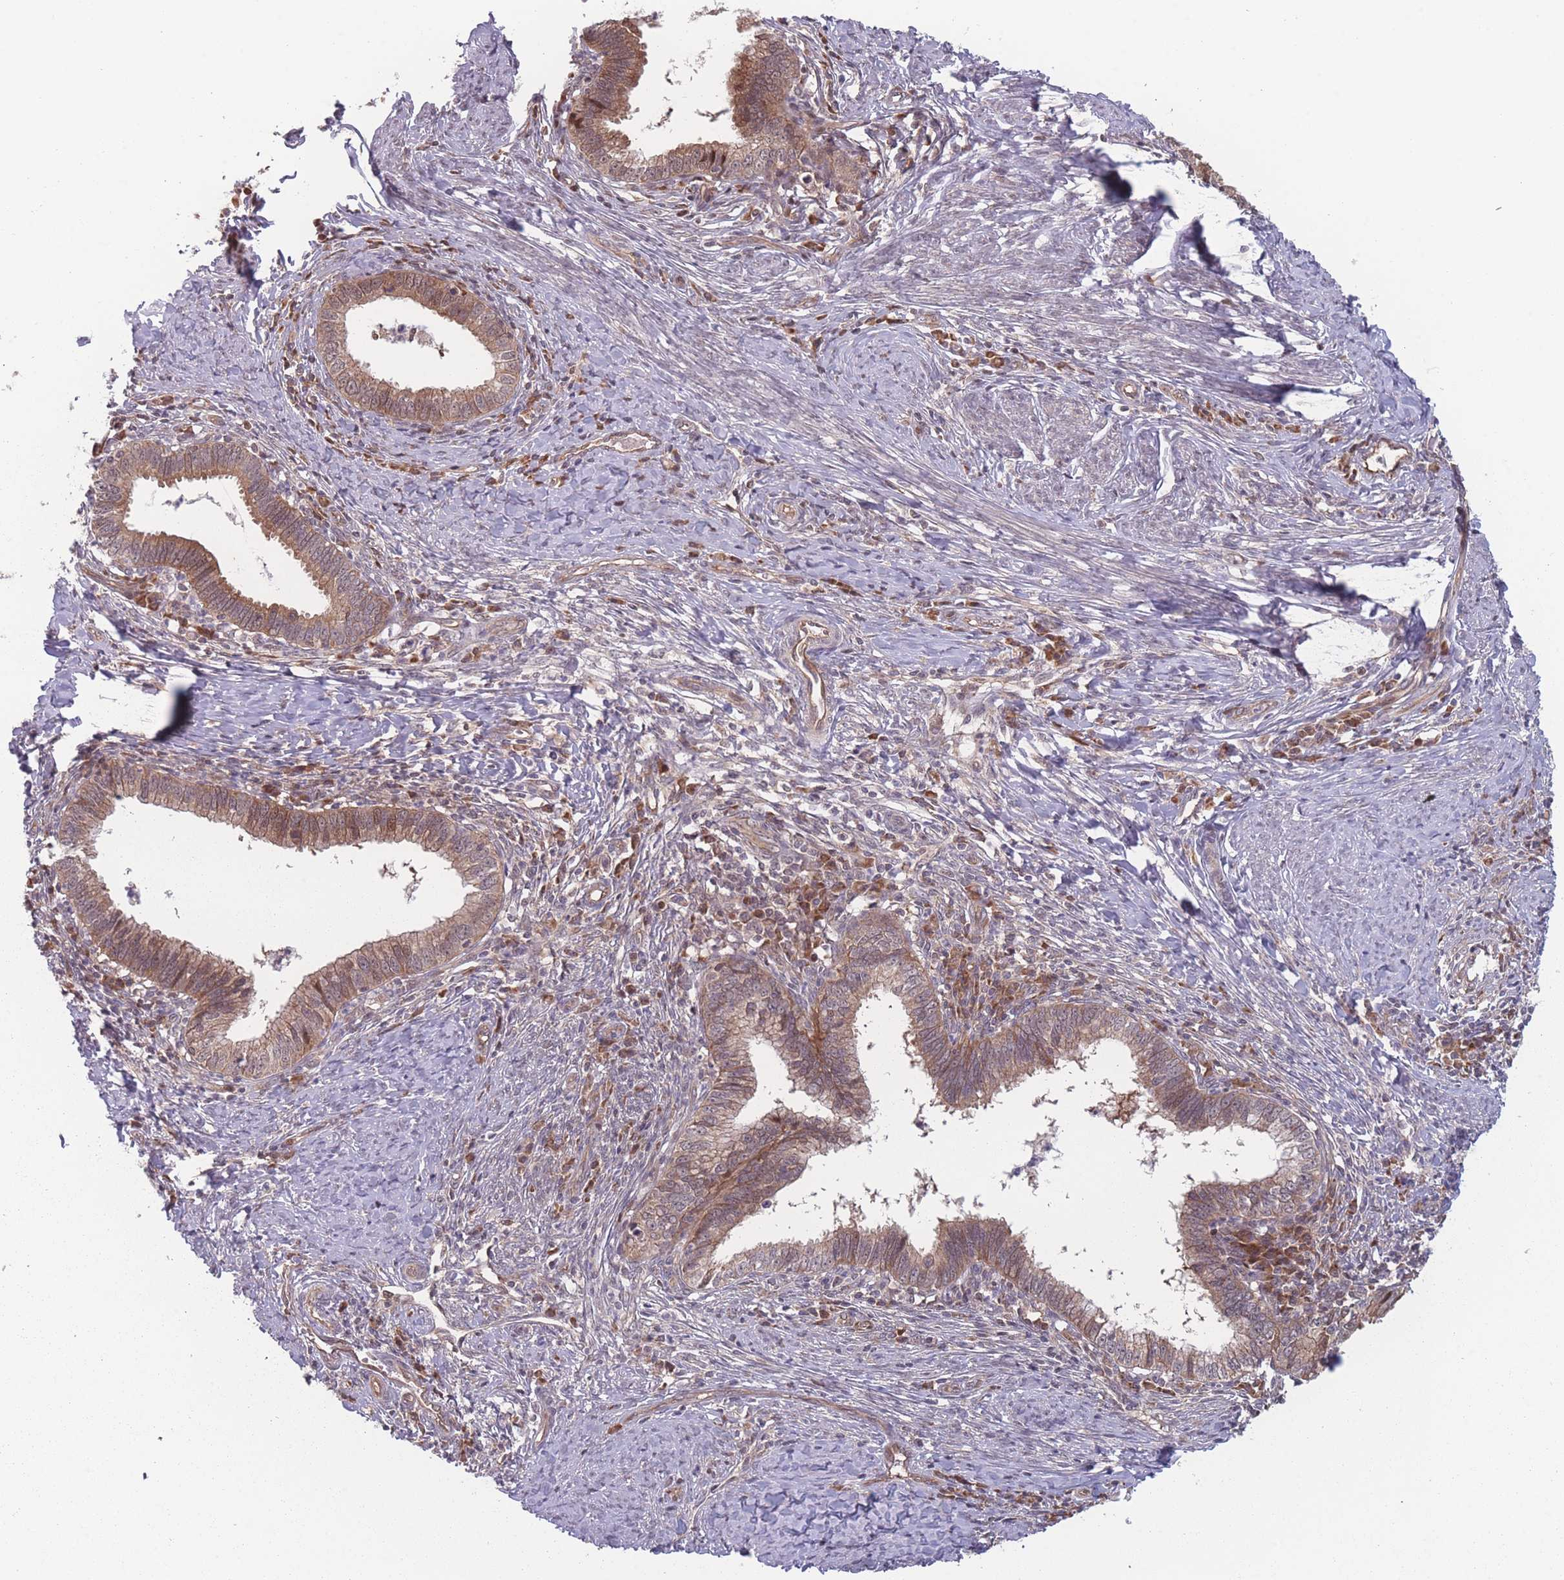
{"staining": {"intensity": "moderate", "quantity": ">75%", "location": "cytoplasmic/membranous"}, "tissue": "cervical cancer", "cell_type": "Tumor cells", "image_type": "cancer", "snomed": [{"axis": "morphology", "description": "Adenocarcinoma, NOS"}, {"axis": "topography", "description": "Cervix"}], "caption": "Cervical cancer (adenocarcinoma) tissue demonstrates moderate cytoplasmic/membranous positivity in approximately >75% of tumor cells", "gene": "RPS18", "patient": {"sex": "female", "age": 36}}